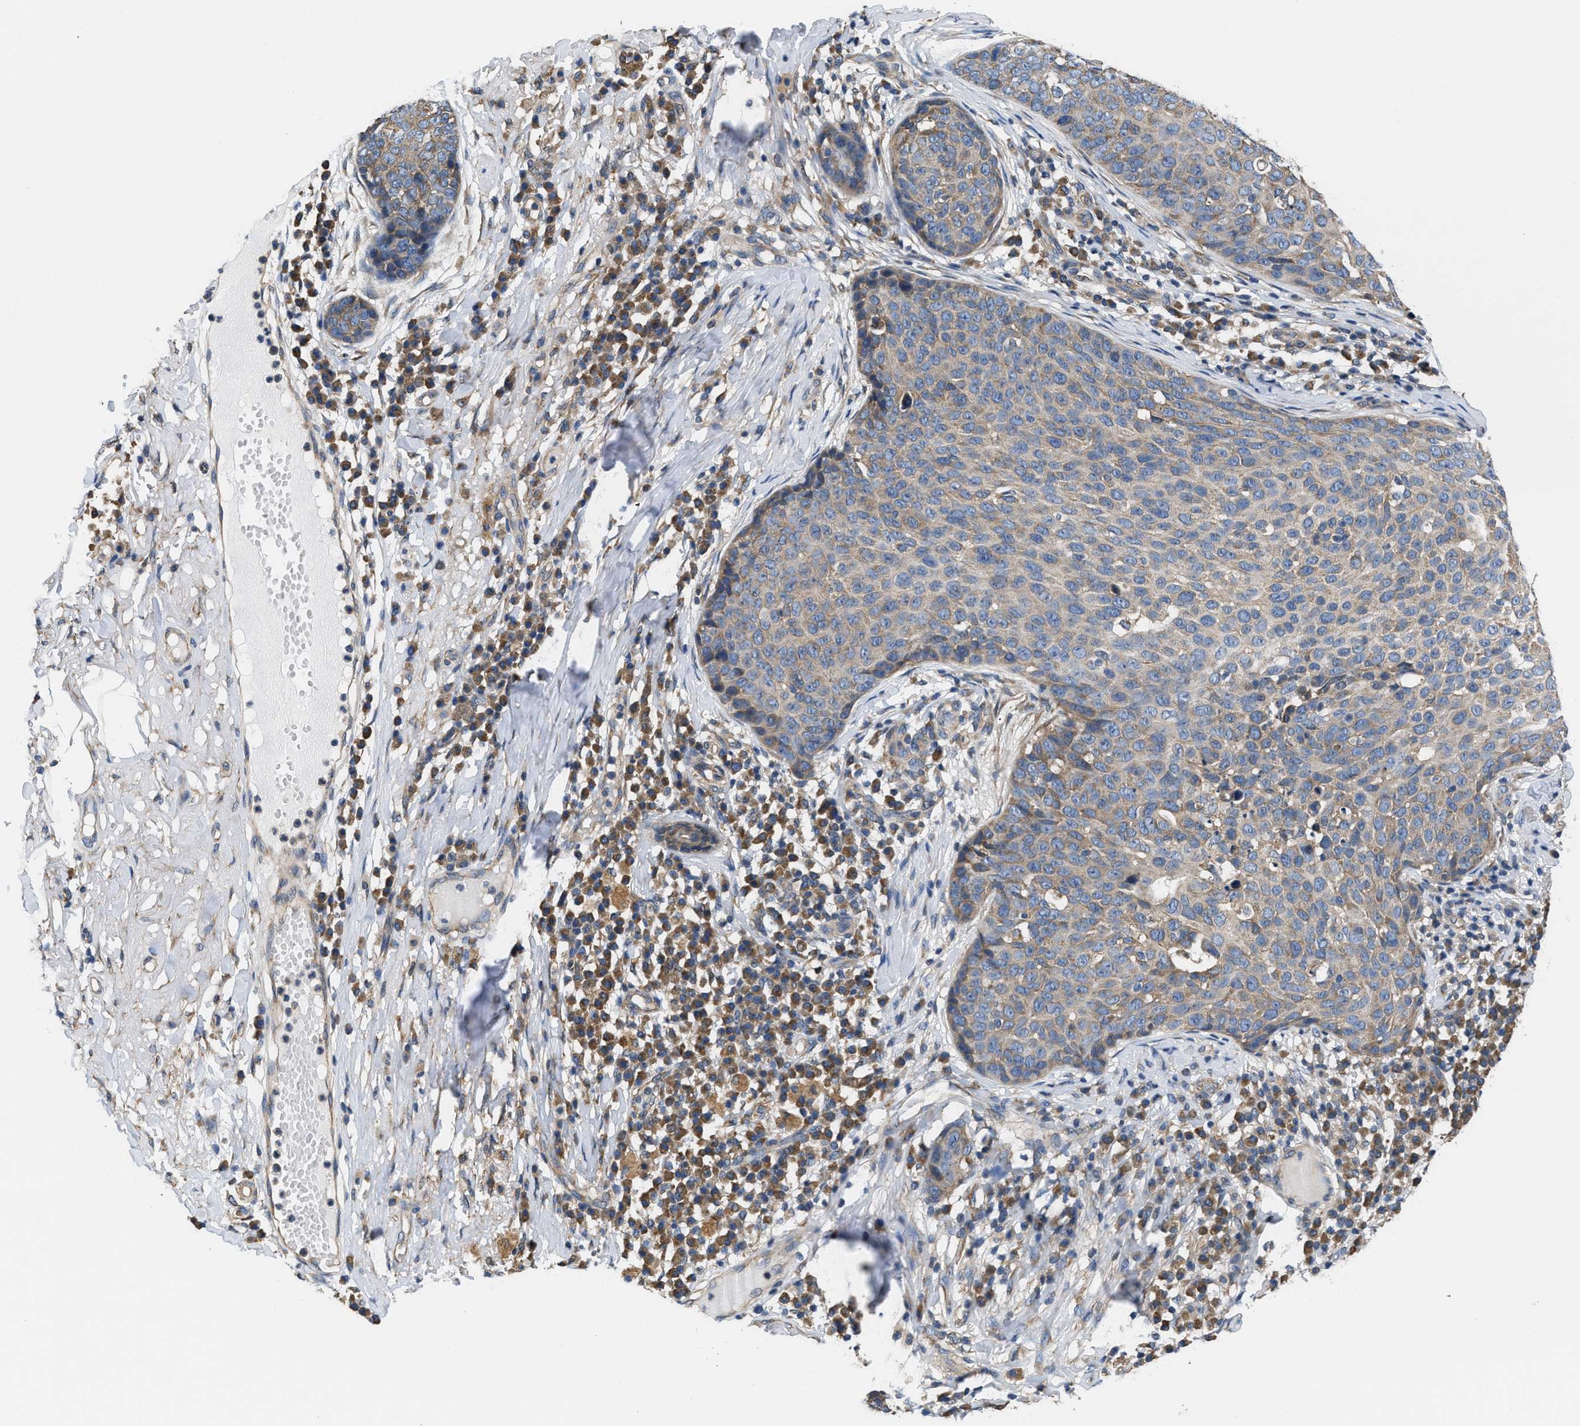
{"staining": {"intensity": "weak", "quantity": ">75%", "location": "cytoplasmic/membranous"}, "tissue": "skin cancer", "cell_type": "Tumor cells", "image_type": "cancer", "snomed": [{"axis": "morphology", "description": "Squamous cell carcinoma in situ, NOS"}, {"axis": "morphology", "description": "Squamous cell carcinoma, NOS"}, {"axis": "topography", "description": "Skin"}], "caption": "Protein expression analysis of human skin cancer reveals weak cytoplasmic/membranous expression in about >75% of tumor cells.", "gene": "CEP128", "patient": {"sex": "male", "age": 93}}